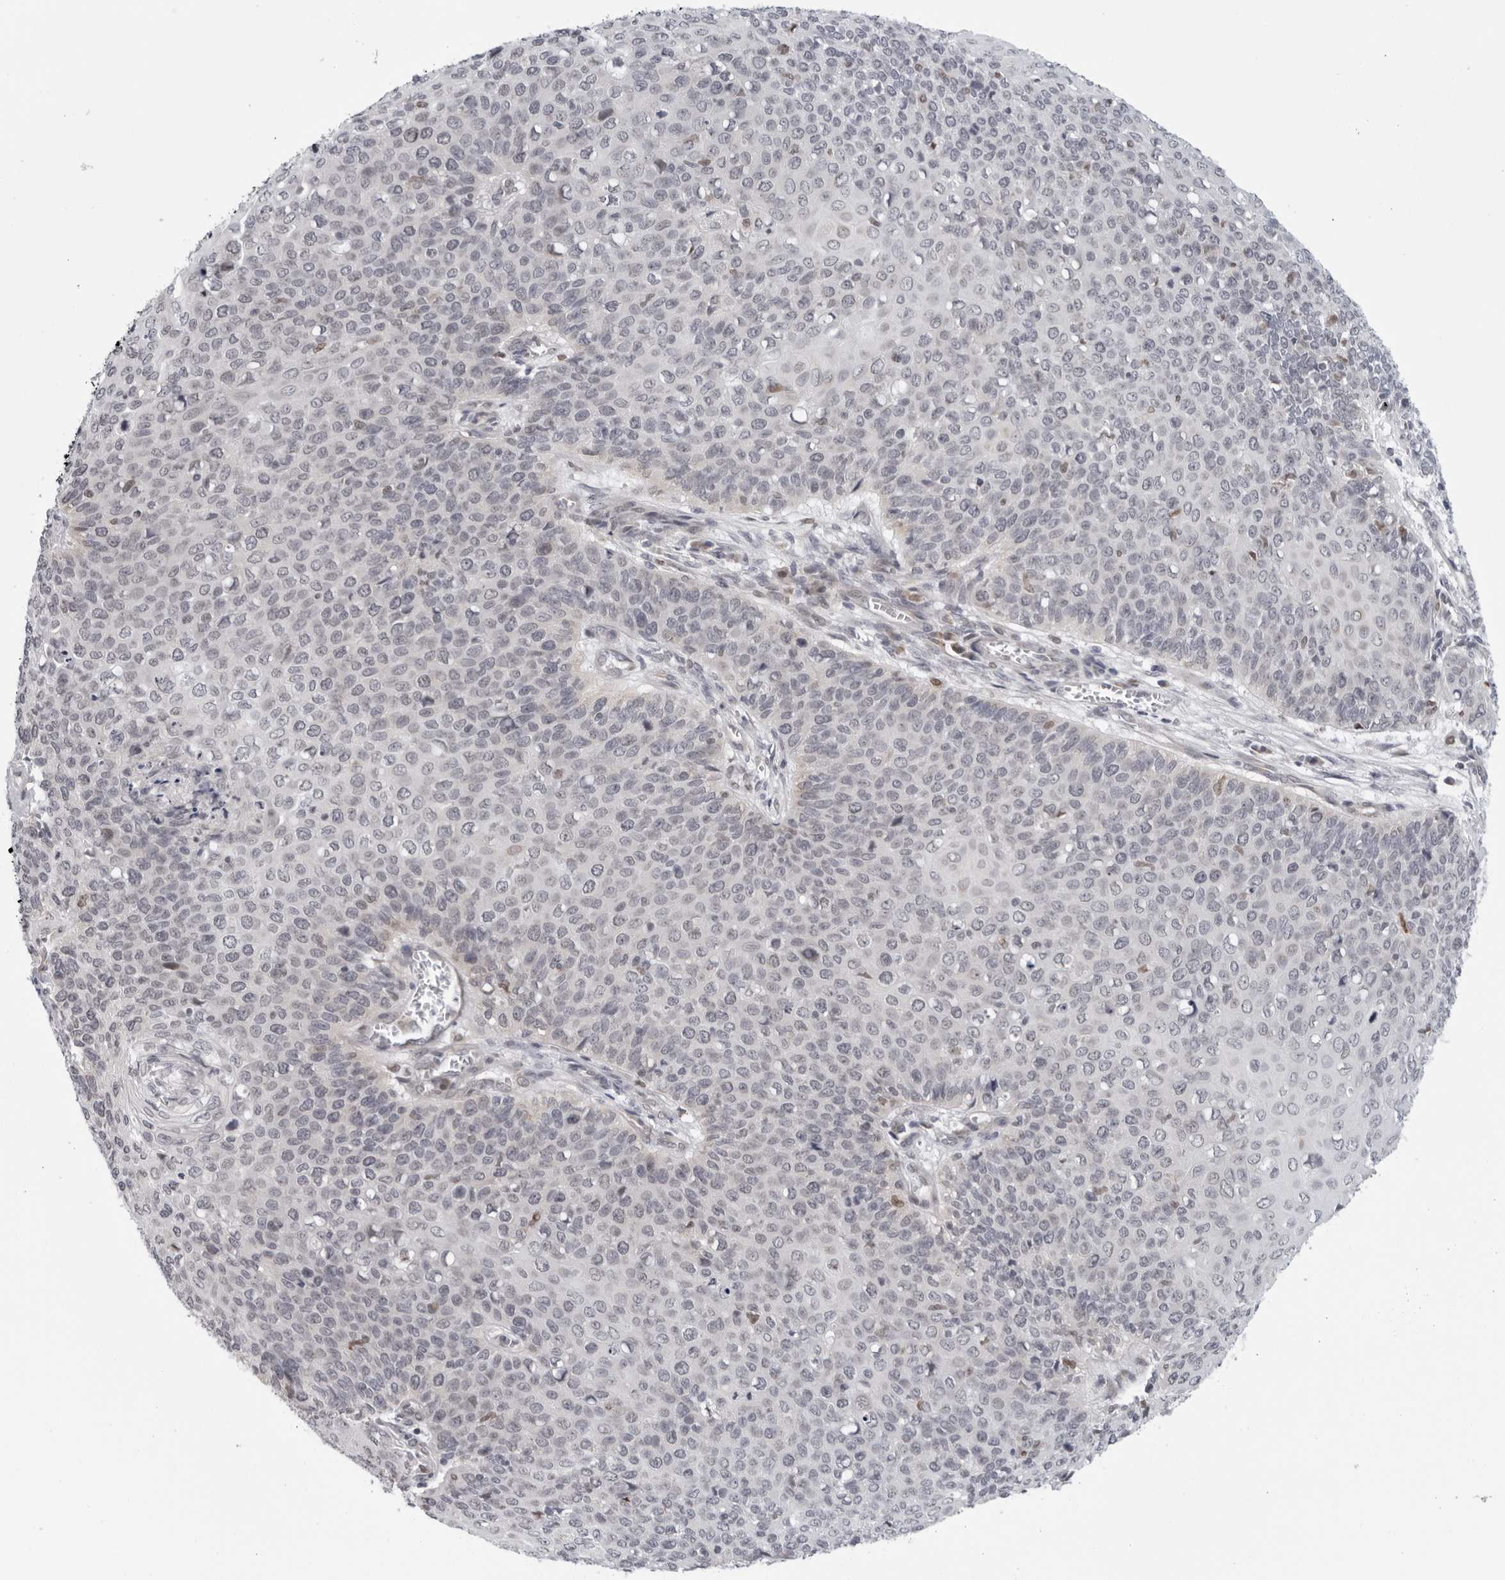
{"staining": {"intensity": "negative", "quantity": "none", "location": "none"}, "tissue": "cervical cancer", "cell_type": "Tumor cells", "image_type": "cancer", "snomed": [{"axis": "morphology", "description": "Squamous cell carcinoma, NOS"}, {"axis": "topography", "description": "Cervix"}], "caption": "Cervical cancer (squamous cell carcinoma) was stained to show a protein in brown. There is no significant positivity in tumor cells. Brightfield microscopy of immunohistochemistry stained with DAB (brown) and hematoxylin (blue), captured at high magnification.", "gene": "CPT2", "patient": {"sex": "female", "age": 39}}